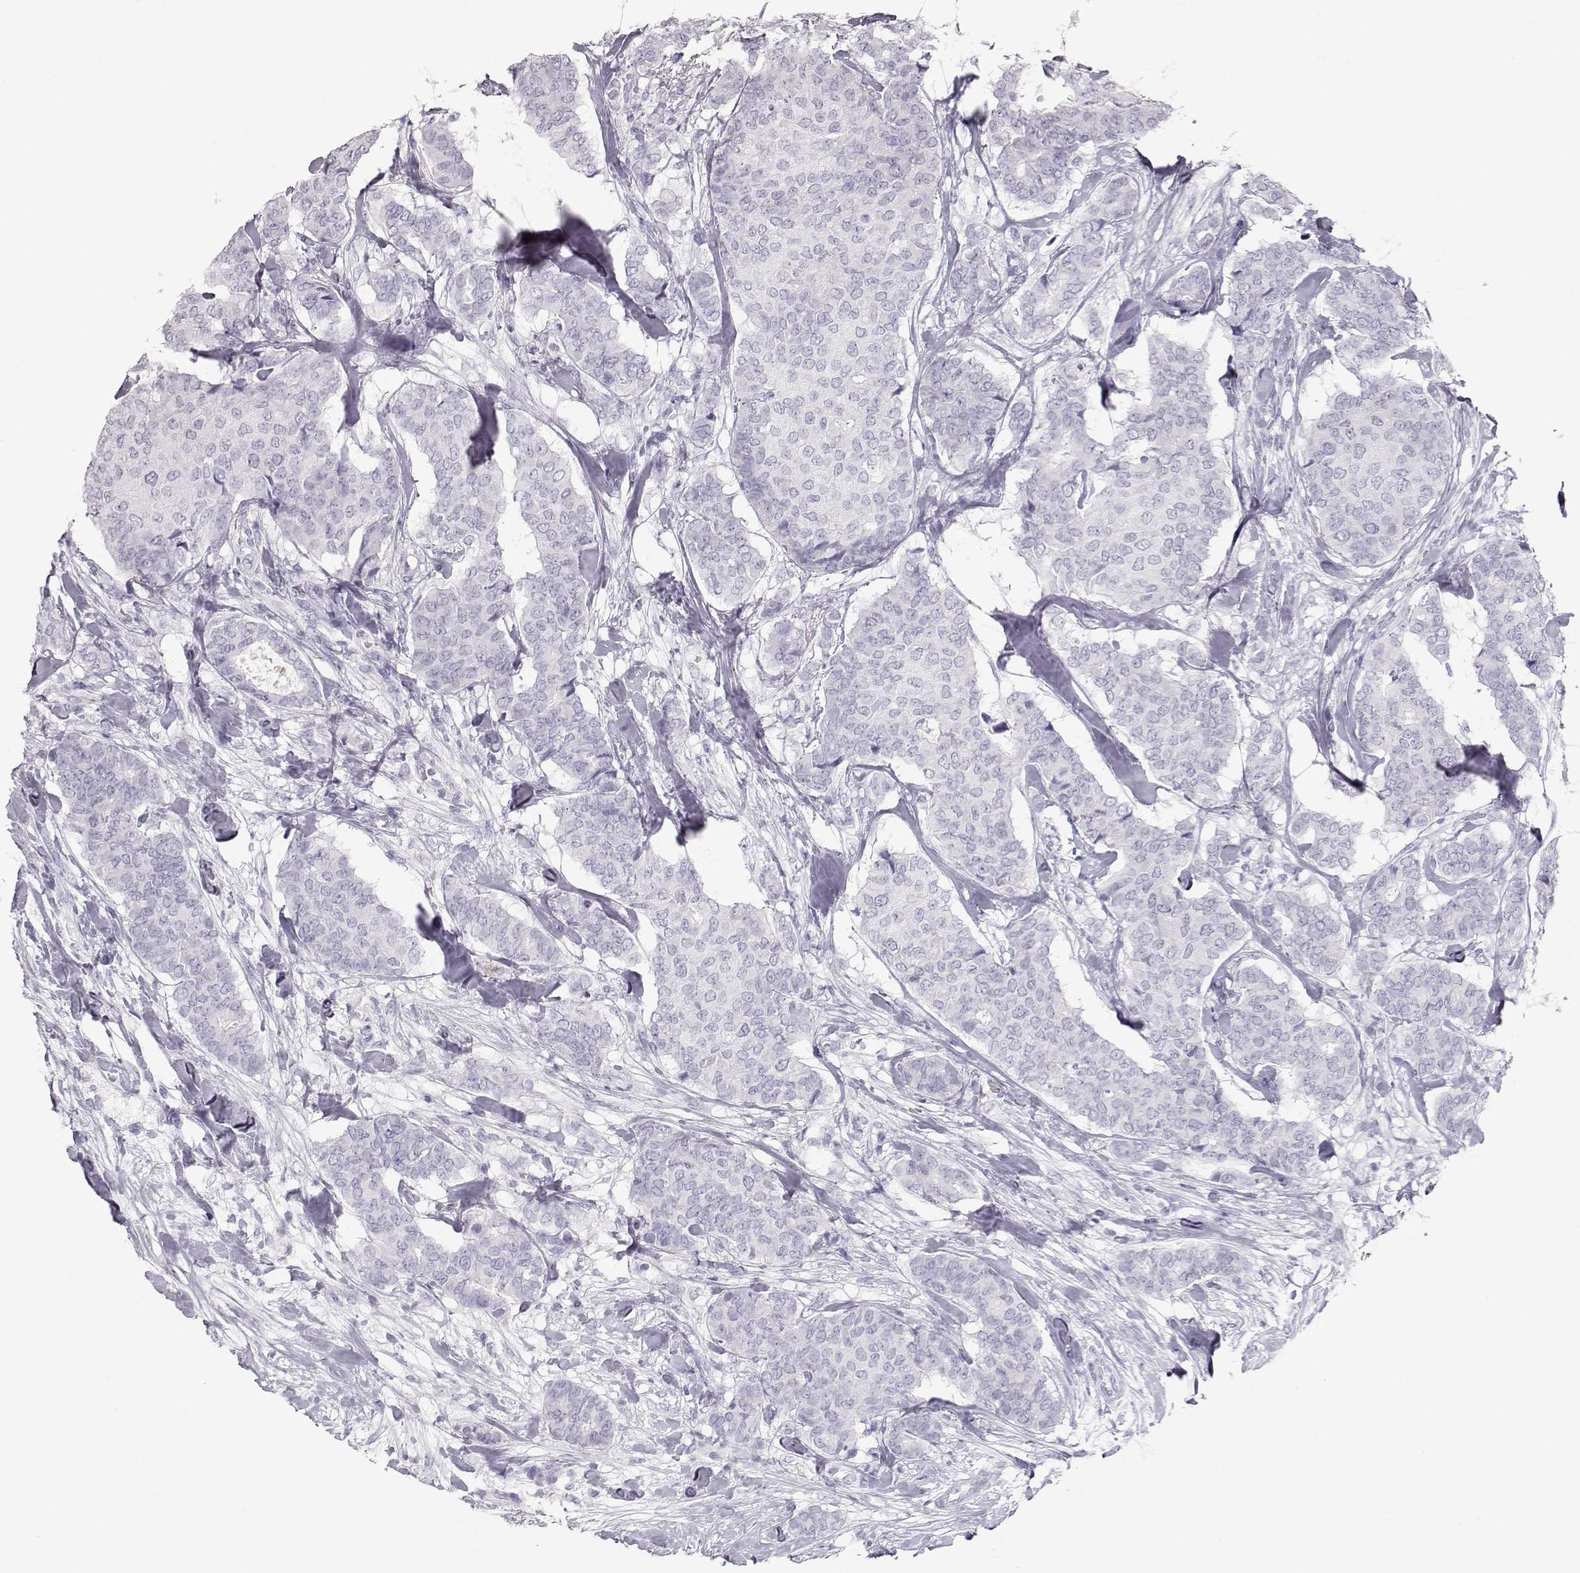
{"staining": {"intensity": "negative", "quantity": "none", "location": "none"}, "tissue": "breast cancer", "cell_type": "Tumor cells", "image_type": "cancer", "snomed": [{"axis": "morphology", "description": "Duct carcinoma"}, {"axis": "topography", "description": "Breast"}], "caption": "This is an immunohistochemistry (IHC) micrograph of breast infiltrating ductal carcinoma. There is no positivity in tumor cells.", "gene": "MIP", "patient": {"sex": "female", "age": 75}}